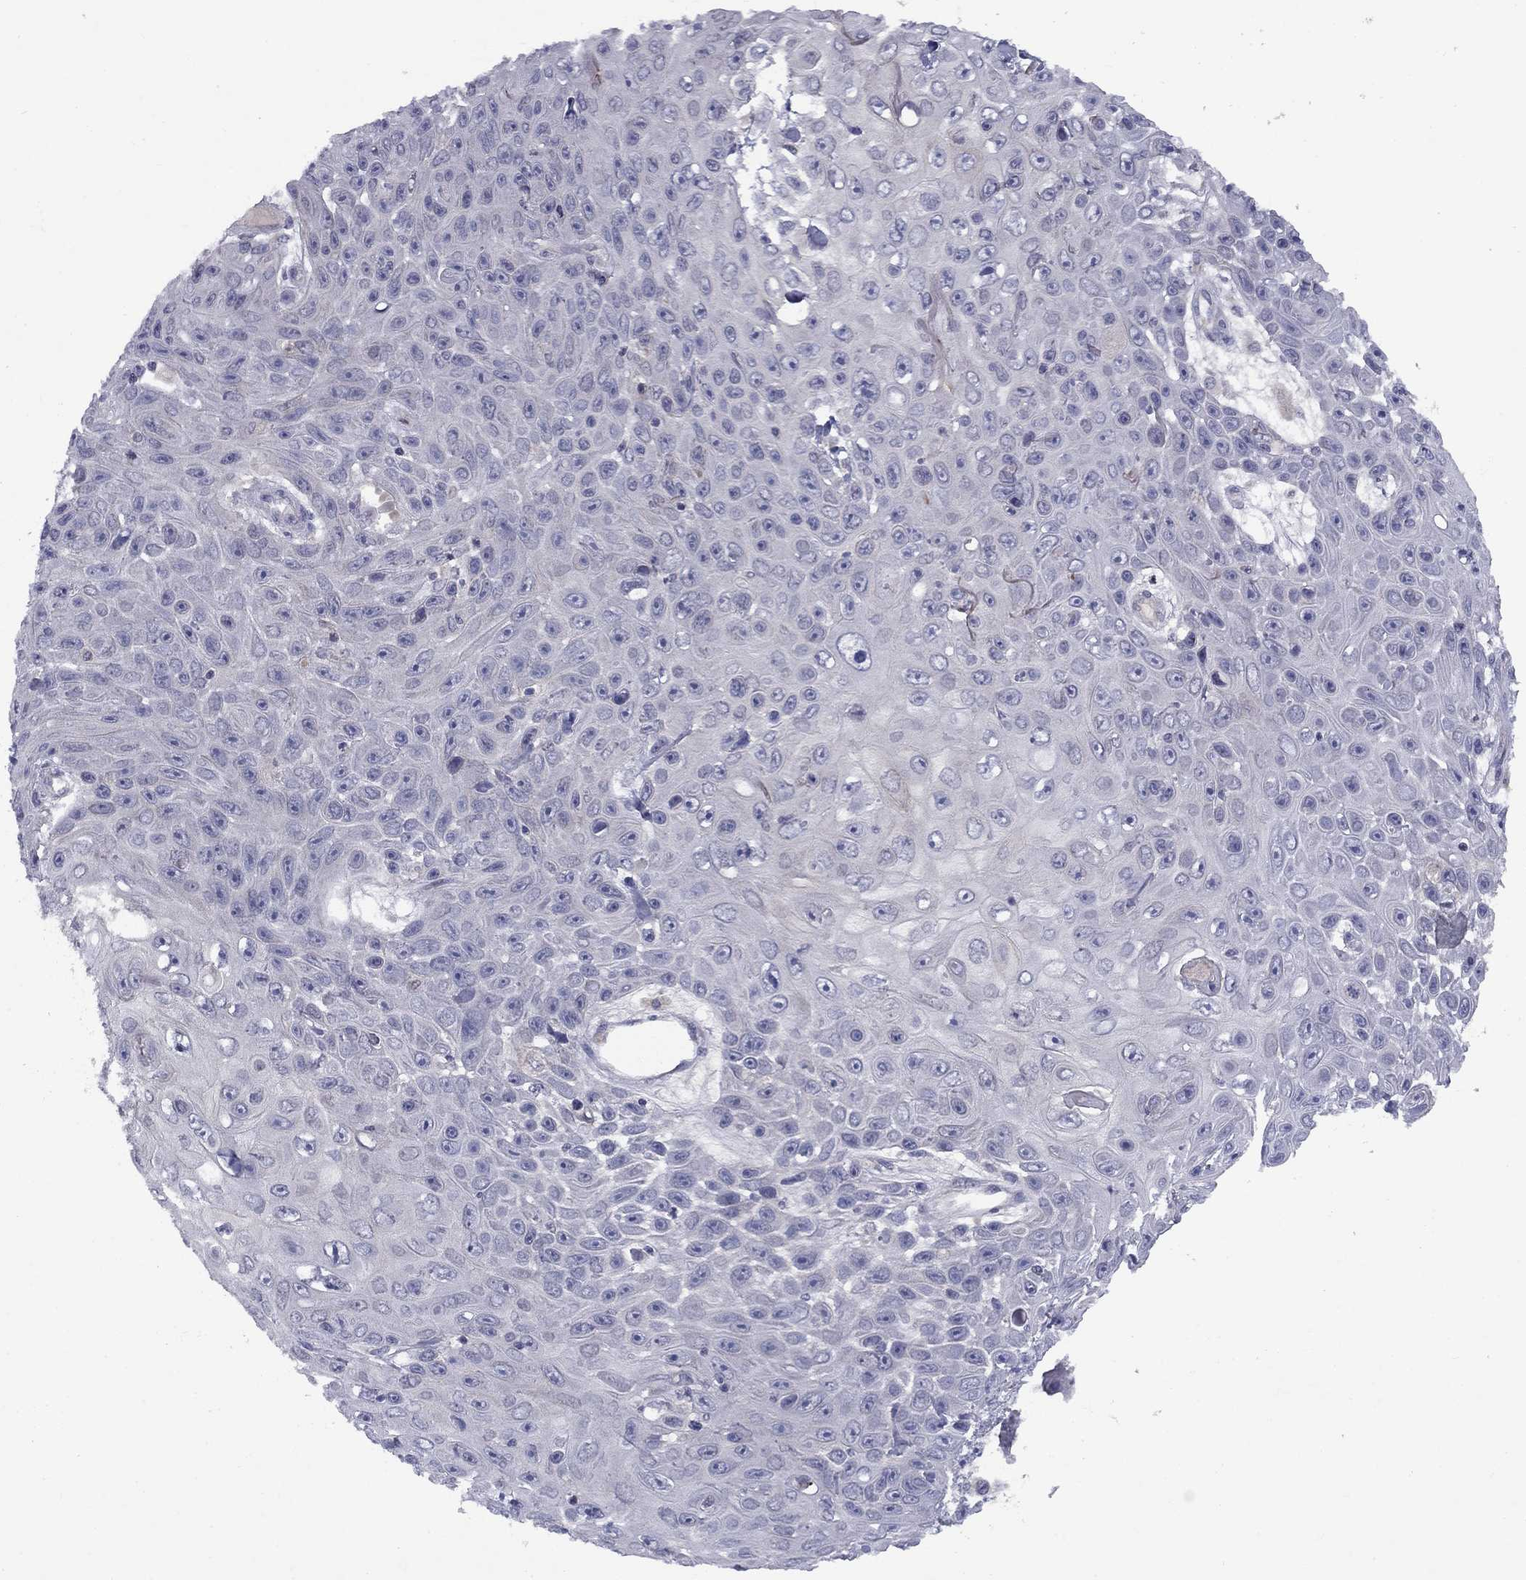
{"staining": {"intensity": "negative", "quantity": "none", "location": "none"}, "tissue": "skin cancer", "cell_type": "Tumor cells", "image_type": "cancer", "snomed": [{"axis": "morphology", "description": "Squamous cell carcinoma, NOS"}, {"axis": "topography", "description": "Skin"}], "caption": "A high-resolution histopathology image shows immunohistochemistry (IHC) staining of squamous cell carcinoma (skin), which shows no significant expression in tumor cells. (Stains: DAB immunohistochemistry (IHC) with hematoxylin counter stain, Microscopy: brightfield microscopy at high magnification).", "gene": "CACNA1A", "patient": {"sex": "male", "age": 82}}